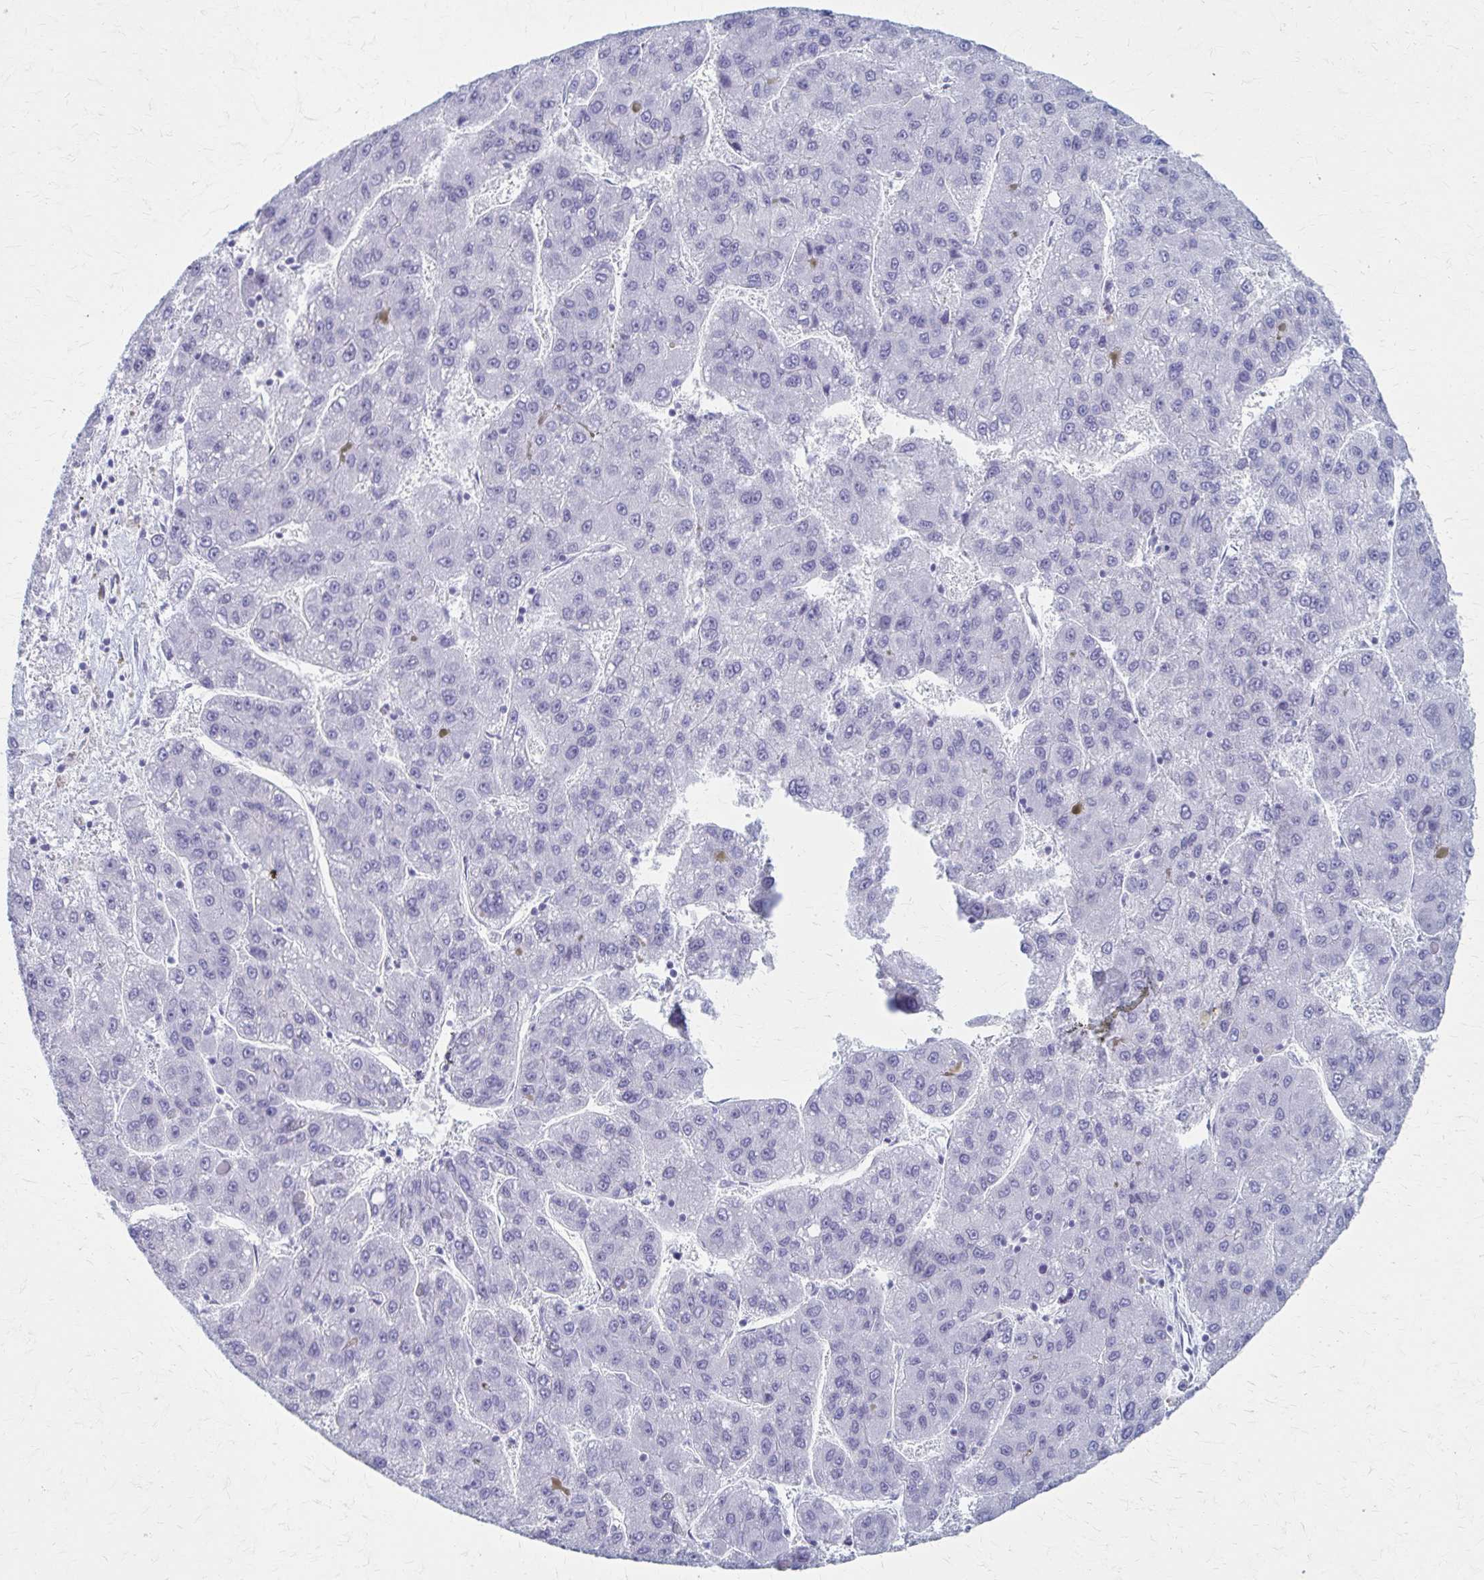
{"staining": {"intensity": "negative", "quantity": "none", "location": "none"}, "tissue": "liver cancer", "cell_type": "Tumor cells", "image_type": "cancer", "snomed": [{"axis": "morphology", "description": "Carcinoma, Hepatocellular, NOS"}, {"axis": "topography", "description": "Liver"}], "caption": "DAB (3,3'-diaminobenzidine) immunohistochemical staining of human hepatocellular carcinoma (liver) exhibits no significant positivity in tumor cells.", "gene": "CELF5", "patient": {"sex": "female", "age": 82}}